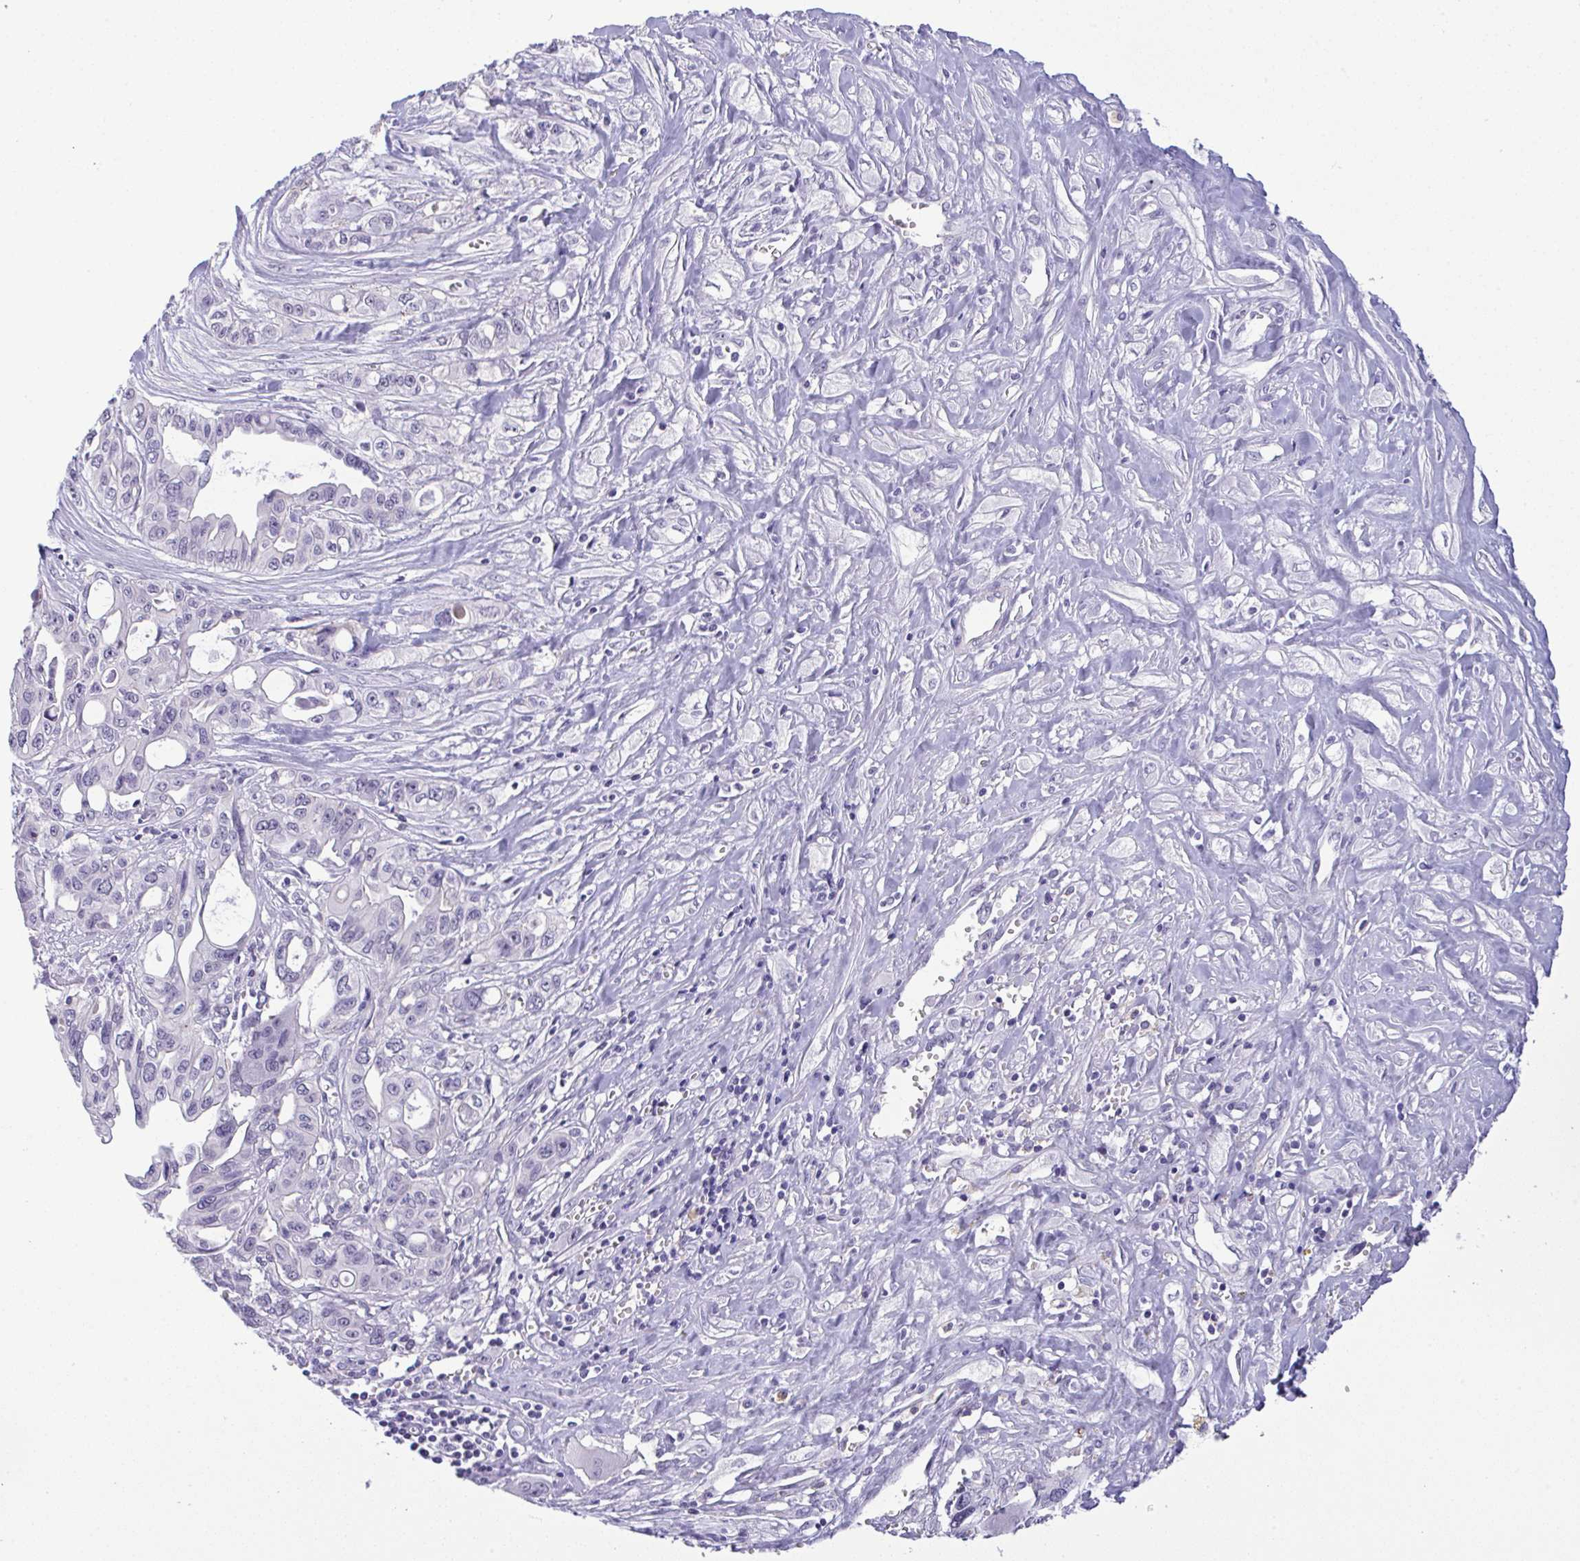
{"staining": {"intensity": "negative", "quantity": "none", "location": "none"}, "tissue": "pancreatic cancer", "cell_type": "Tumor cells", "image_type": "cancer", "snomed": [{"axis": "morphology", "description": "Adenocarcinoma, NOS"}, {"axis": "topography", "description": "Pancreas"}], "caption": "This photomicrograph is of pancreatic cancer stained with IHC to label a protein in brown with the nuclei are counter-stained blue. There is no staining in tumor cells. (DAB immunohistochemistry visualized using brightfield microscopy, high magnification).", "gene": "YBX2", "patient": {"sex": "female", "age": 47}}